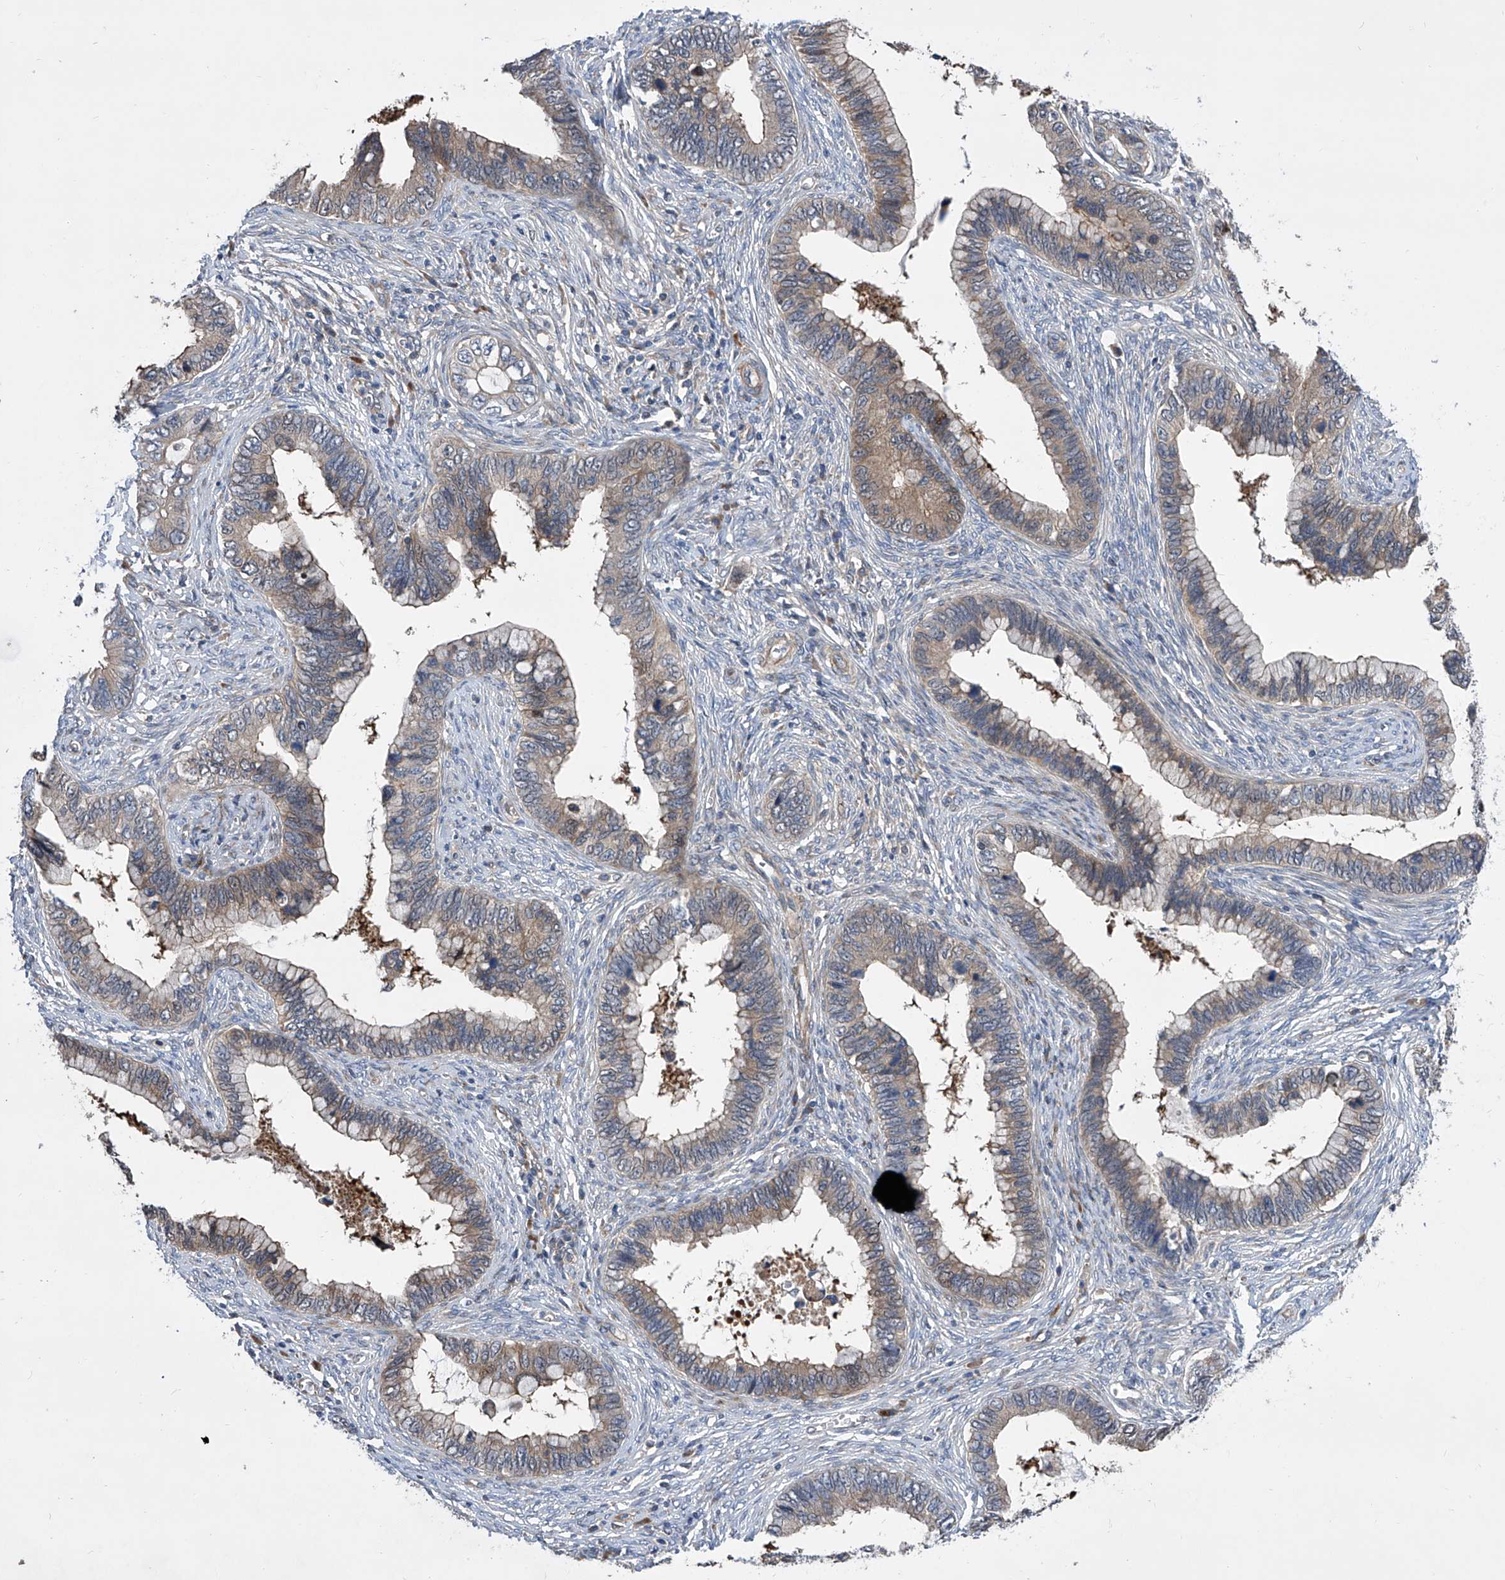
{"staining": {"intensity": "moderate", "quantity": "25%-75%", "location": "cytoplasmic/membranous"}, "tissue": "cervical cancer", "cell_type": "Tumor cells", "image_type": "cancer", "snomed": [{"axis": "morphology", "description": "Adenocarcinoma, NOS"}, {"axis": "topography", "description": "Cervix"}], "caption": "A brown stain highlights moderate cytoplasmic/membranous positivity of a protein in cervical adenocarcinoma tumor cells. (brown staining indicates protein expression, while blue staining denotes nuclei).", "gene": "USF3", "patient": {"sex": "female", "age": 44}}